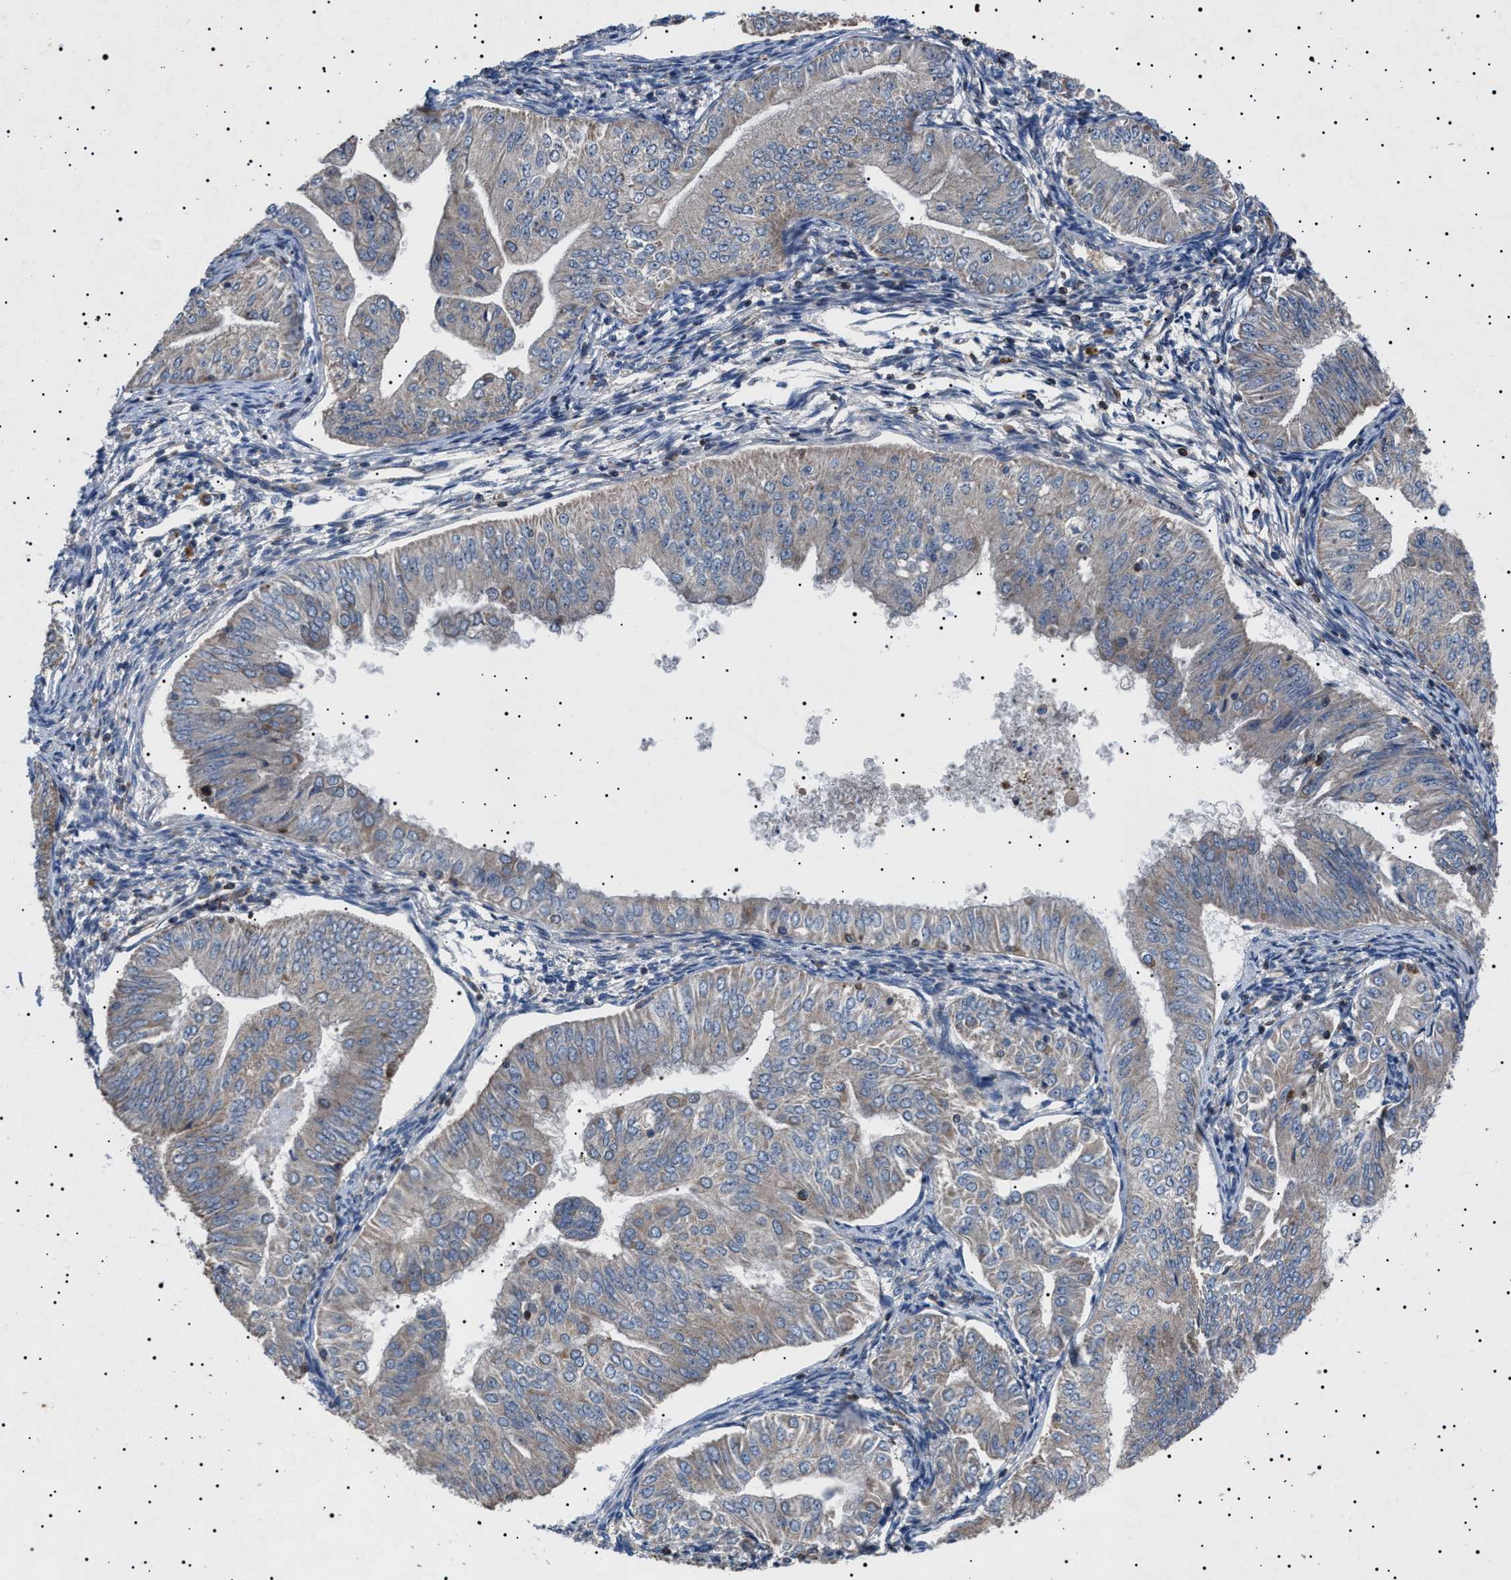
{"staining": {"intensity": "negative", "quantity": "none", "location": "none"}, "tissue": "endometrial cancer", "cell_type": "Tumor cells", "image_type": "cancer", "snomed": [{"axis": "morphology", "description": "Normal tissue, NOS"}, {"axis": "morphology", "description": "Adenocarcinoma, NOS"}, {"axis": "topography", "description": "Endometrium"}], "caption": "Tumor cells show no significant protein staining in endometrial cancer (adenocarcinoma).", "gene": "PTRH1", "patient": {"sex": "female", "age": 53}}